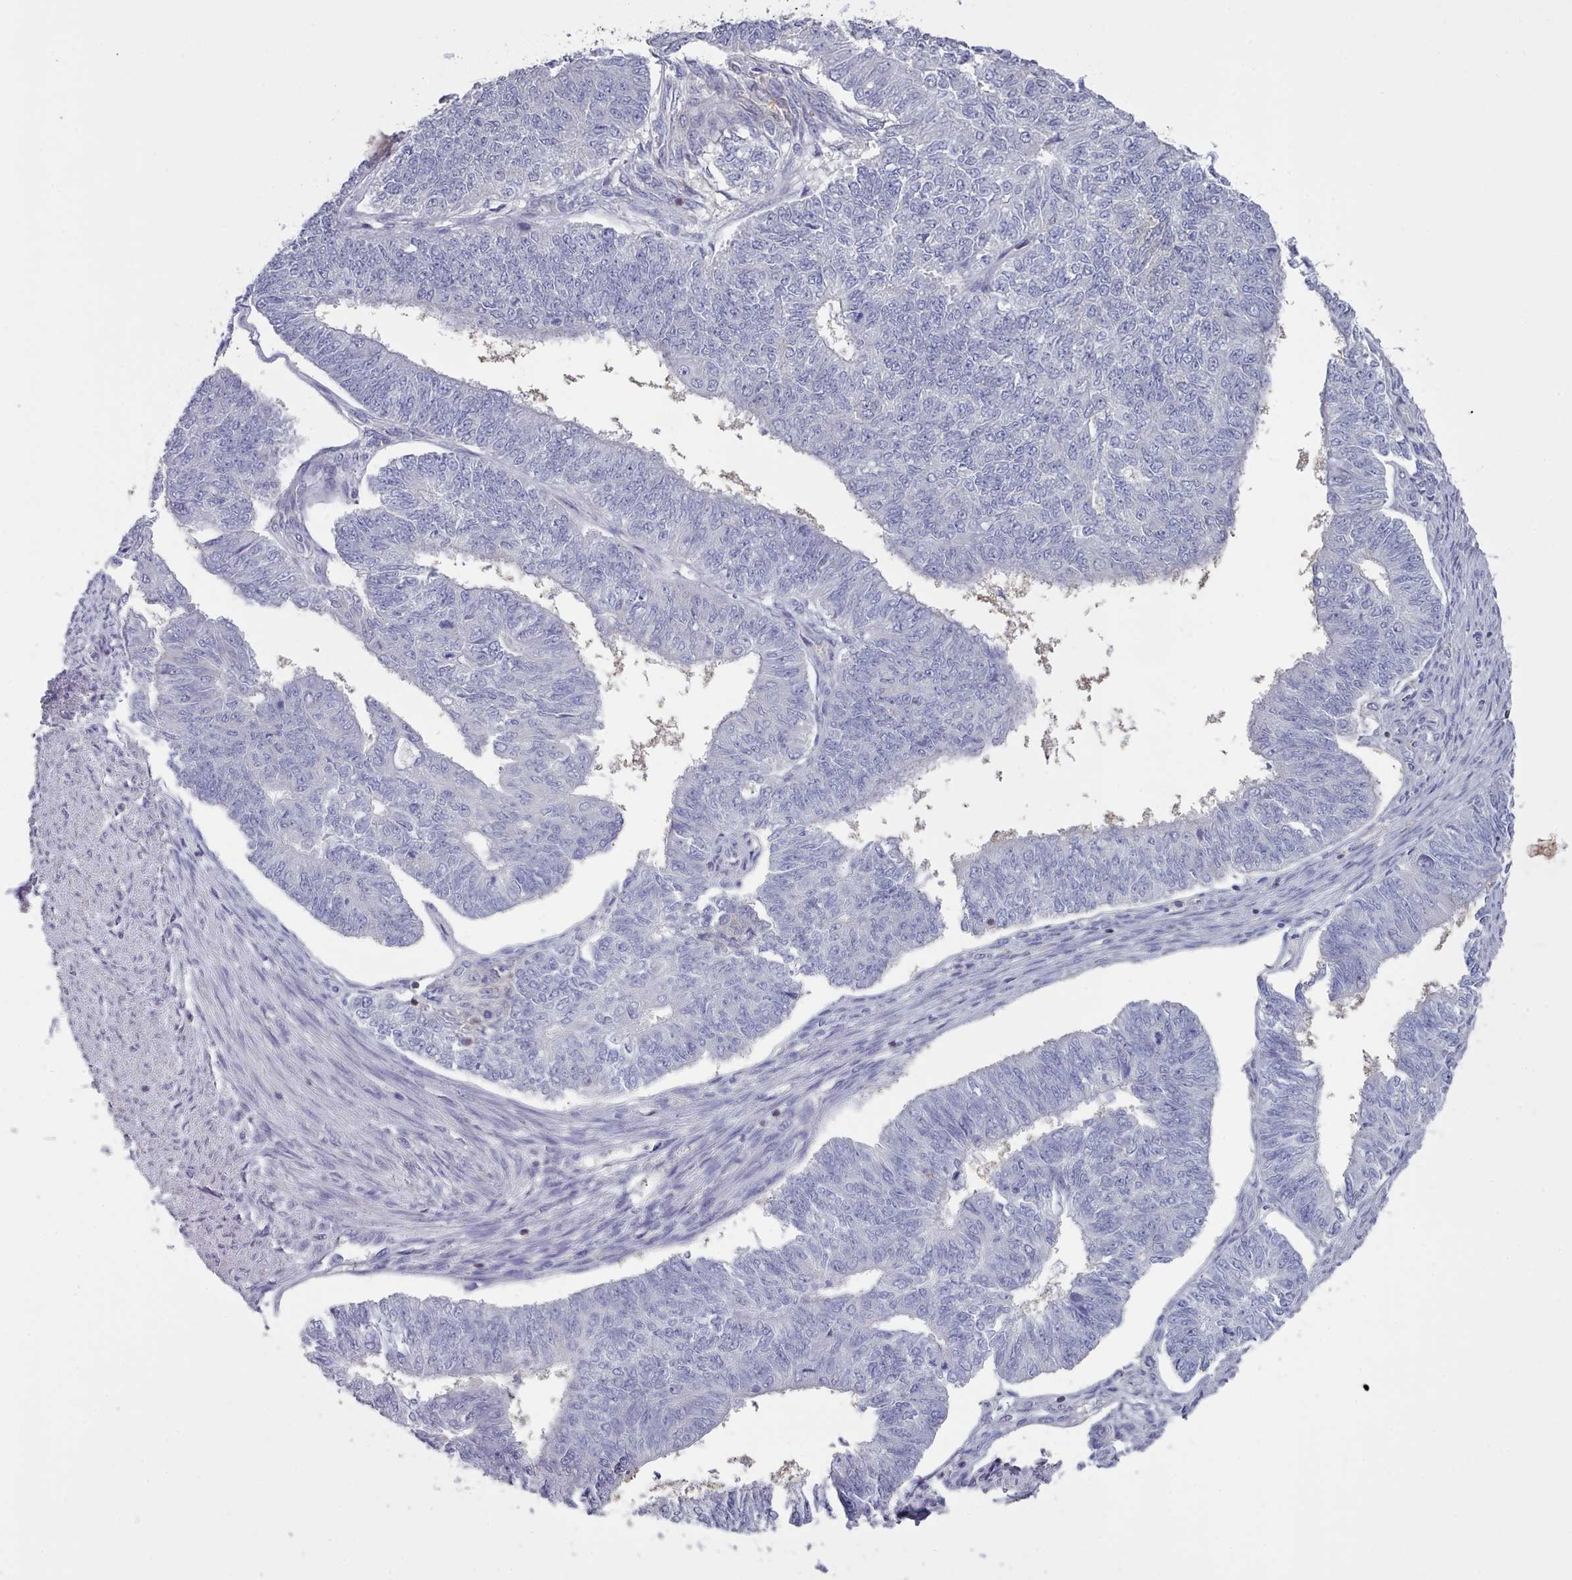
{"staining": {"intensity": "negative", "quantity": "none", "location": "none"}, "tissue": "endometrial cancer", "cell_type": "Tumor cells", "image_type": "cancer", "snomed": [{"axis": "morphology", "description": "Adenocarcinoma, NOS"}, {"axis": "topography", "description": "Endometrium"}], "caption": "DAB (3,3'-diaminobenzidine) immunohistochemical staining of endometrial cancer (adenocarcinoma) displays no significant staining in tumor cells.", "gene": "RAC2", "patient": {"sex": "female", "age": 32}}